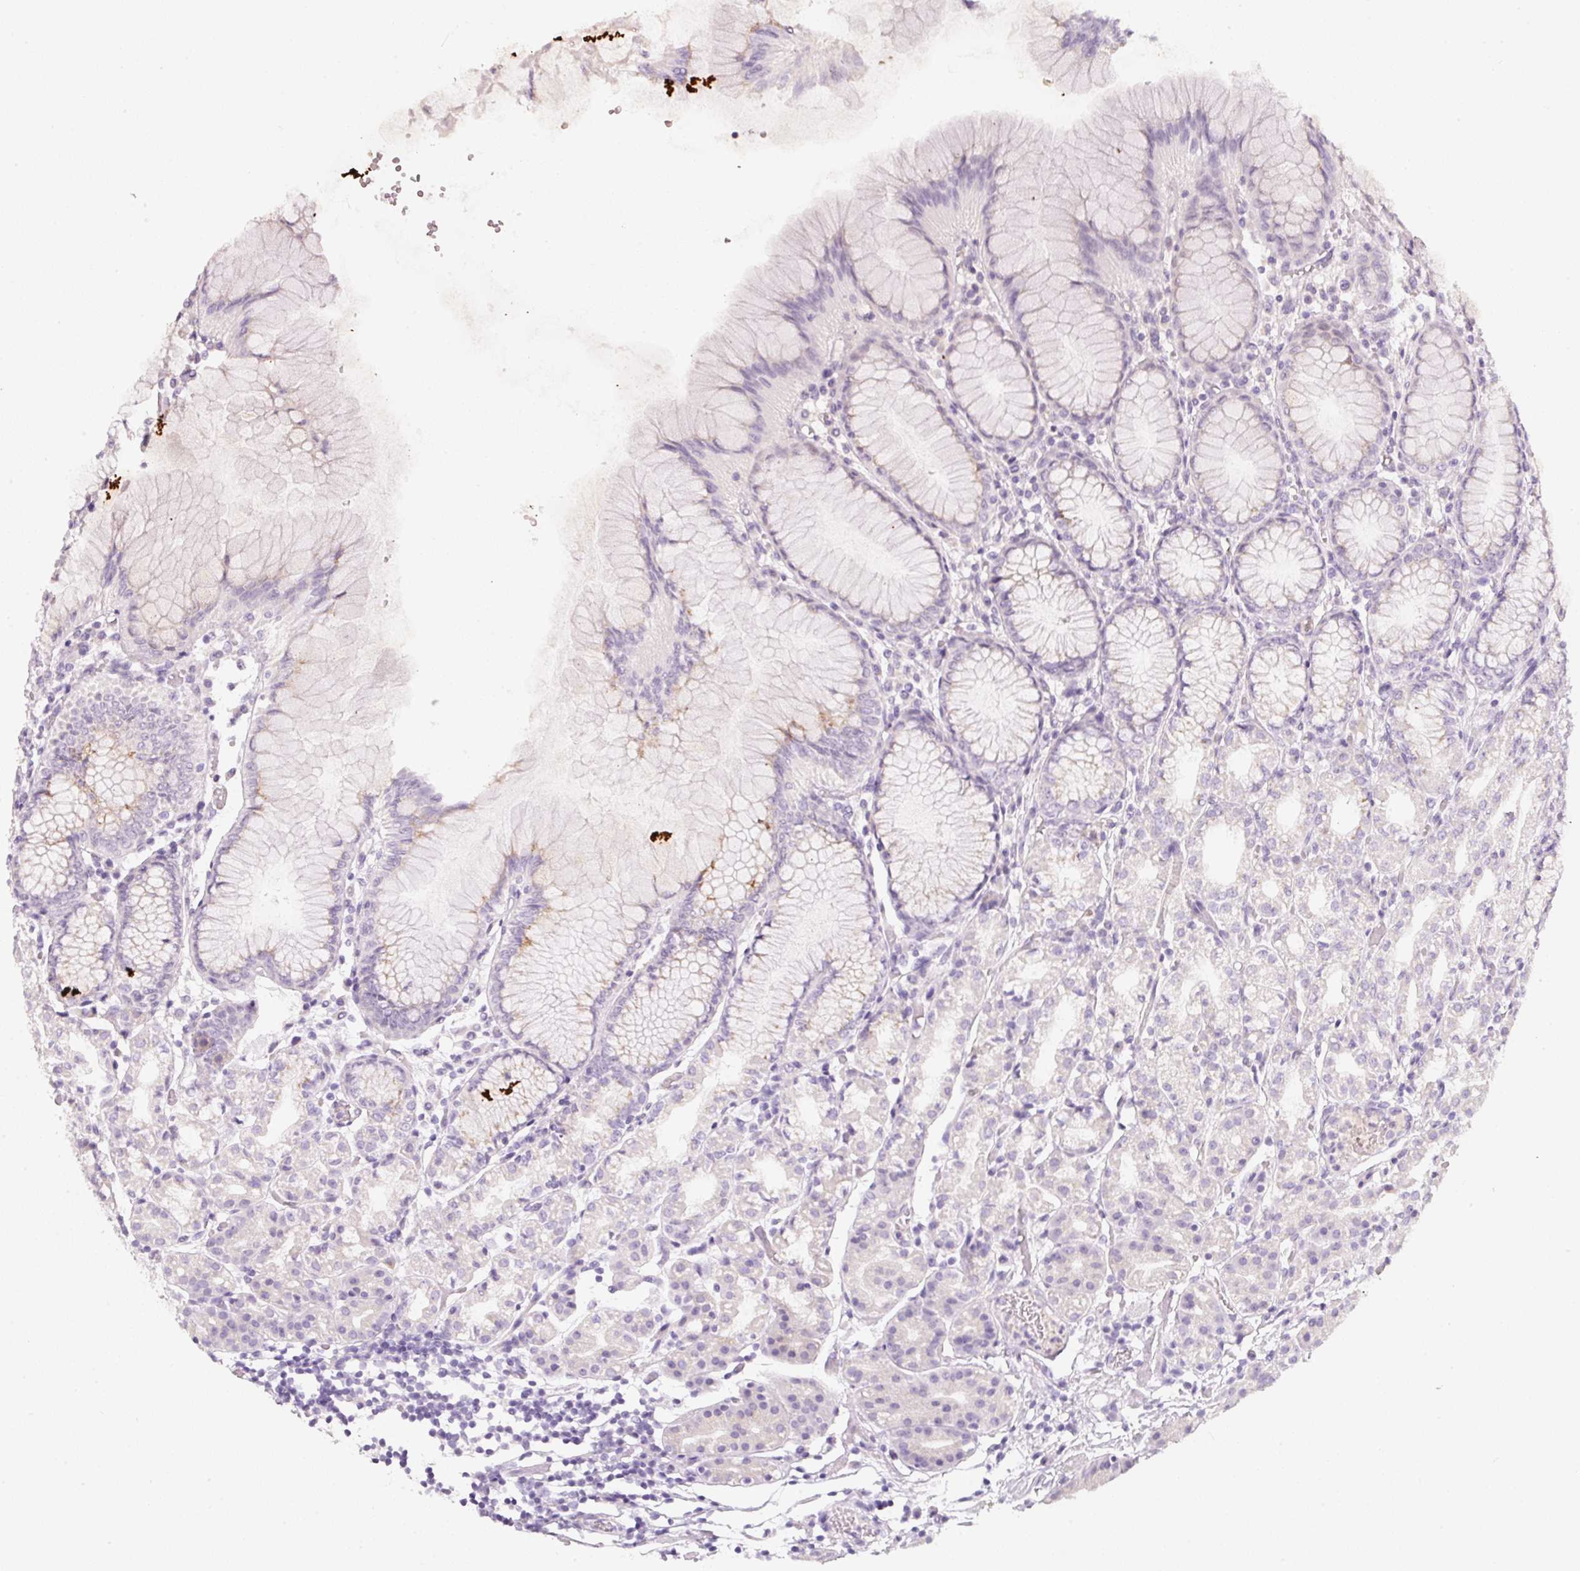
{"staining": {"intensity": "weak", "quantity": "<25%", "location": "nuclear"}, "tissue": "stomach", "cell_type": "Glandular cells", "image_type": "normal", "snomed": [{"axis": "morphology", "description": "Normal tissue, NOS"}, {"axis": "topography", "description": "Stomach"}], "caption": "Human stomach stained for a protein using IHC reveals no positivity in glandular cells.", "gene": "ENSG00000206549", "patient": {"sex": "female", "age": 57}}